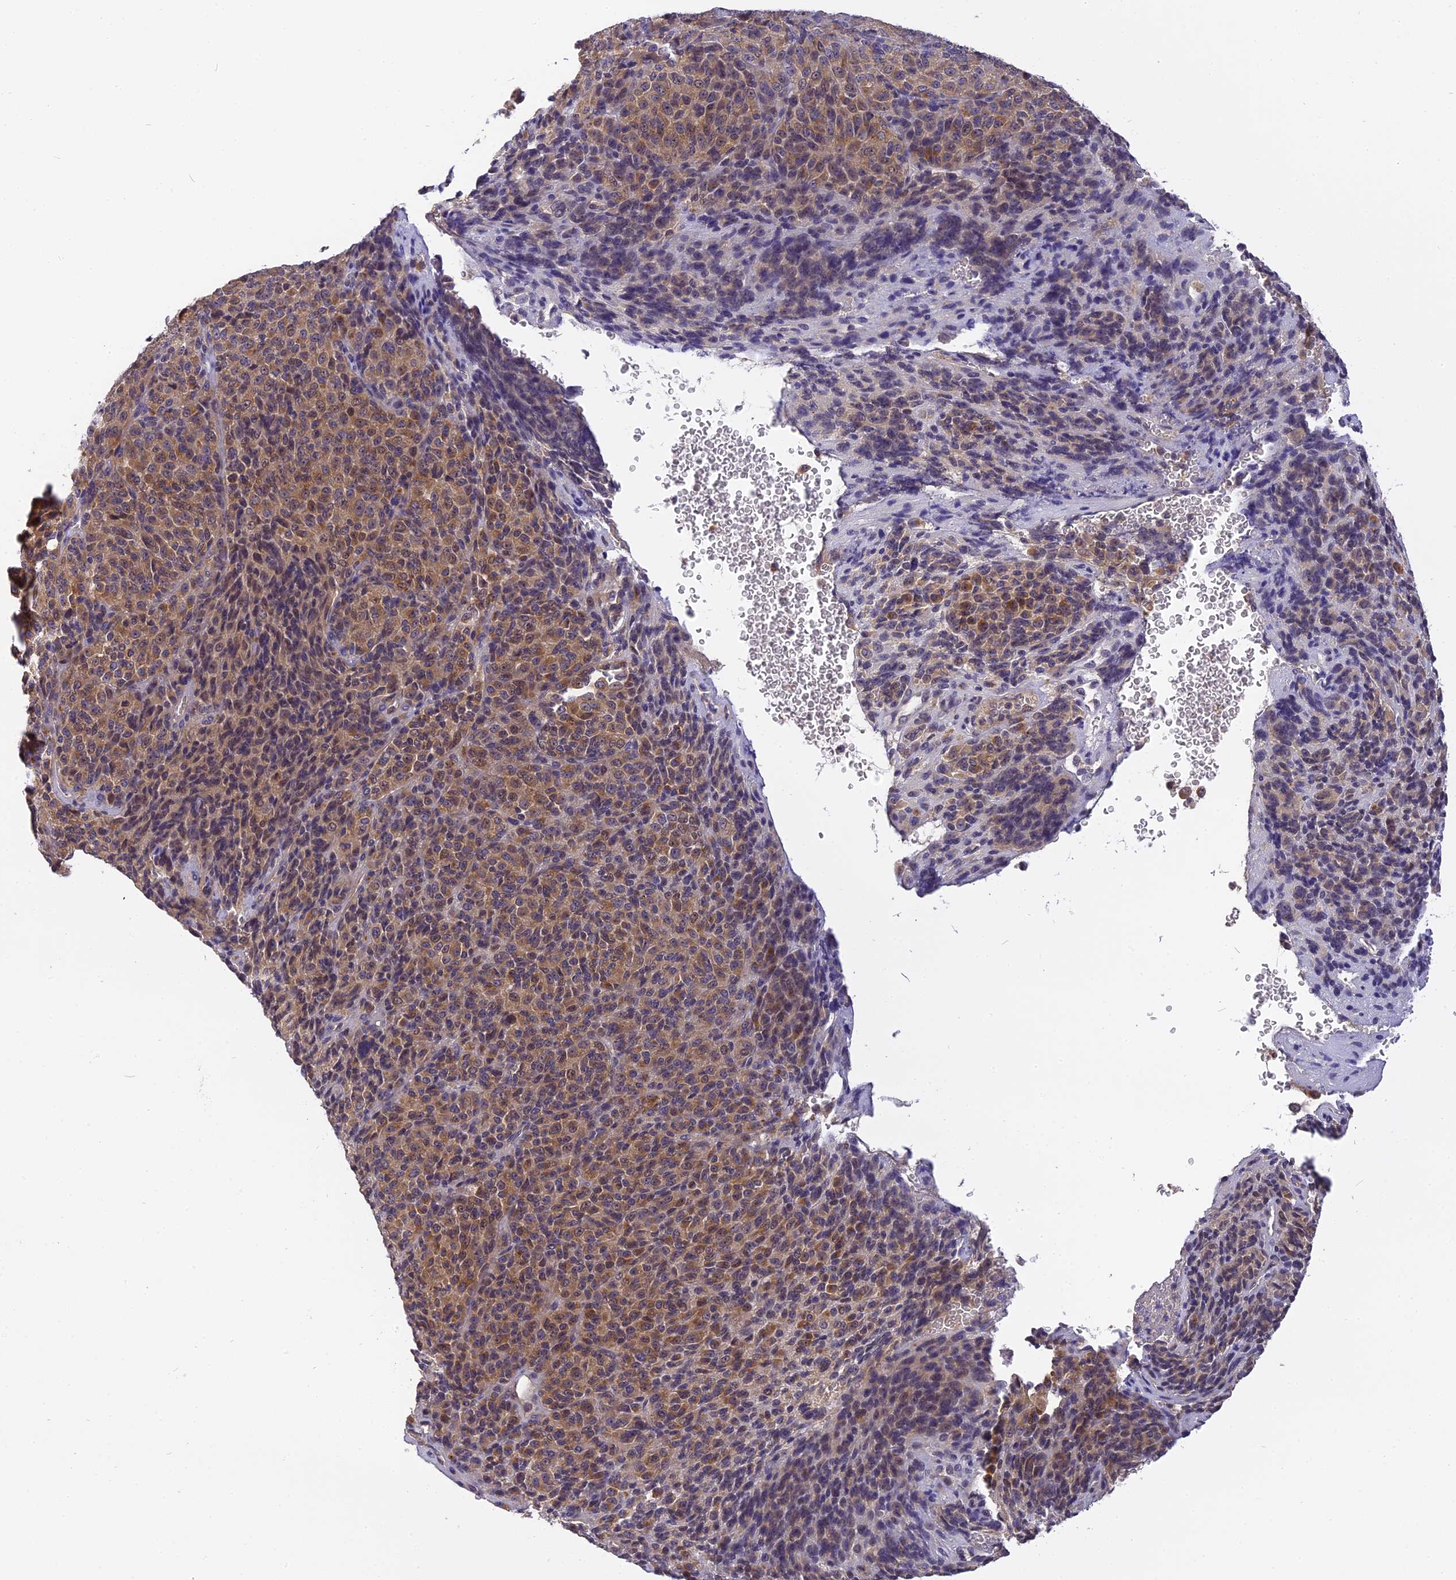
{"staining": {"intensity": "moderate", "quantity": ">75%", "location": "cytoplasmic/membranous"}, "tissue": "melanoma", "cell_type": "Tumor cells", "image_type": "cancer", "snomed": [{"axis": "morphology", "description": "Malignant melanoma, Metastatic site"}, {"axis": "topography", "description": "Brain"}], "caption": "A high-resolution histopathology image shows immunohistochemistry (IHC) staining of melanoma, which reveals moderate cytoplasmic/membranous staining in approximately >75% of tumor cells.", "gene": "FNIP2", "patient": {"sex": "female", "age": 56}}